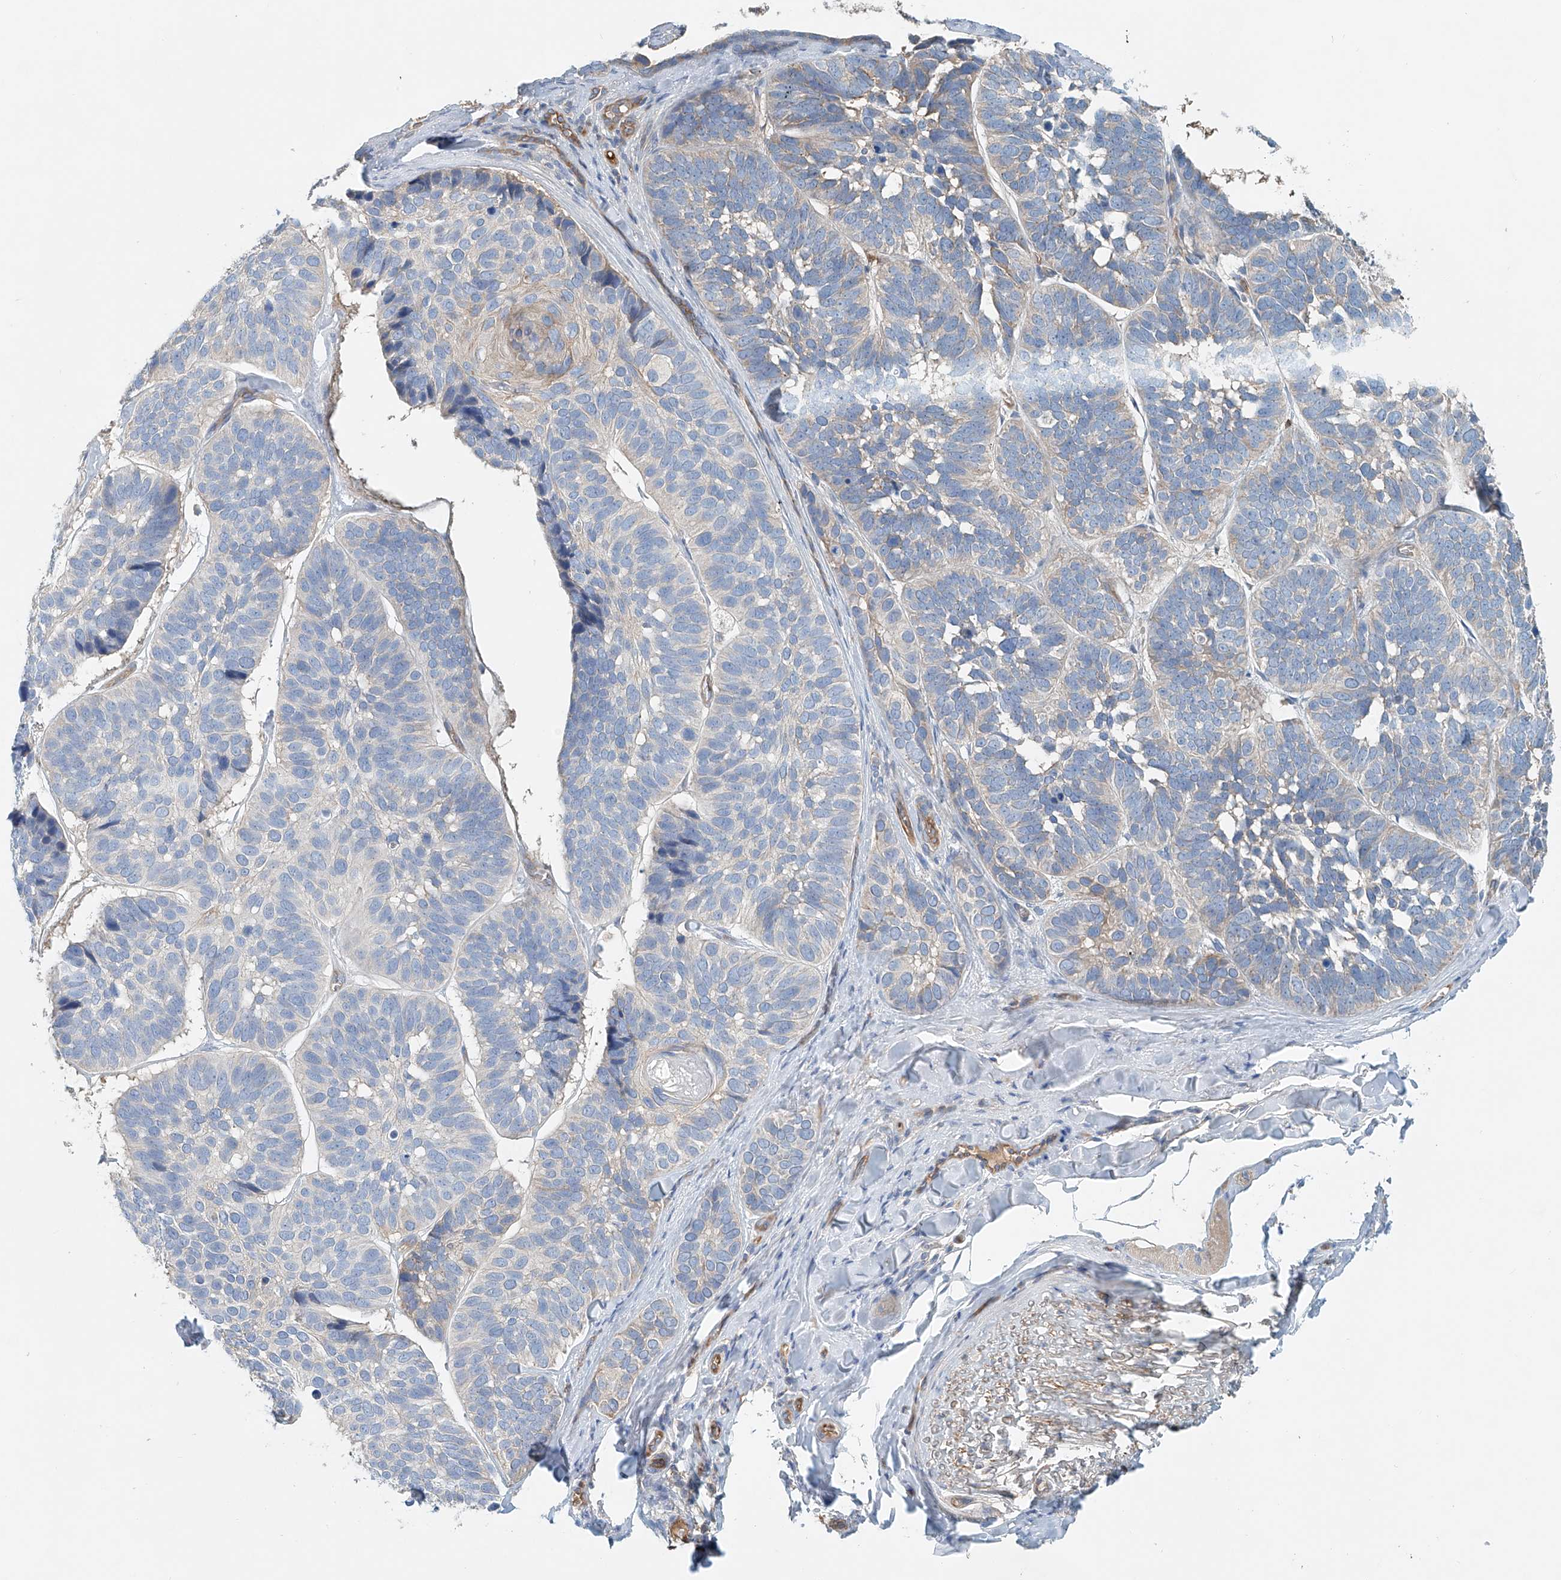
{"staining": {"intensity": "weak", "quantity": "25%-75%", "location": "cytoplasmic/membranous"}, "tissue": "skin cancer", "cell_type": "Tumor cells", "image_type": "cancer", "snomed": [{"axis": "morphology", "description": "Basal cell carcinoma"}, {"axis": "topography", "description": "Skin"}], "caption": "Immunohistochemistry (DAB) staining of human basal cell carcinoma (skin) demonstrates weak cytoplasmic/membranous protein expression in approximately 25%-75% of tumor cells.", "gene": "FRYL", "patient": {"sex": "male", "age": 62}}